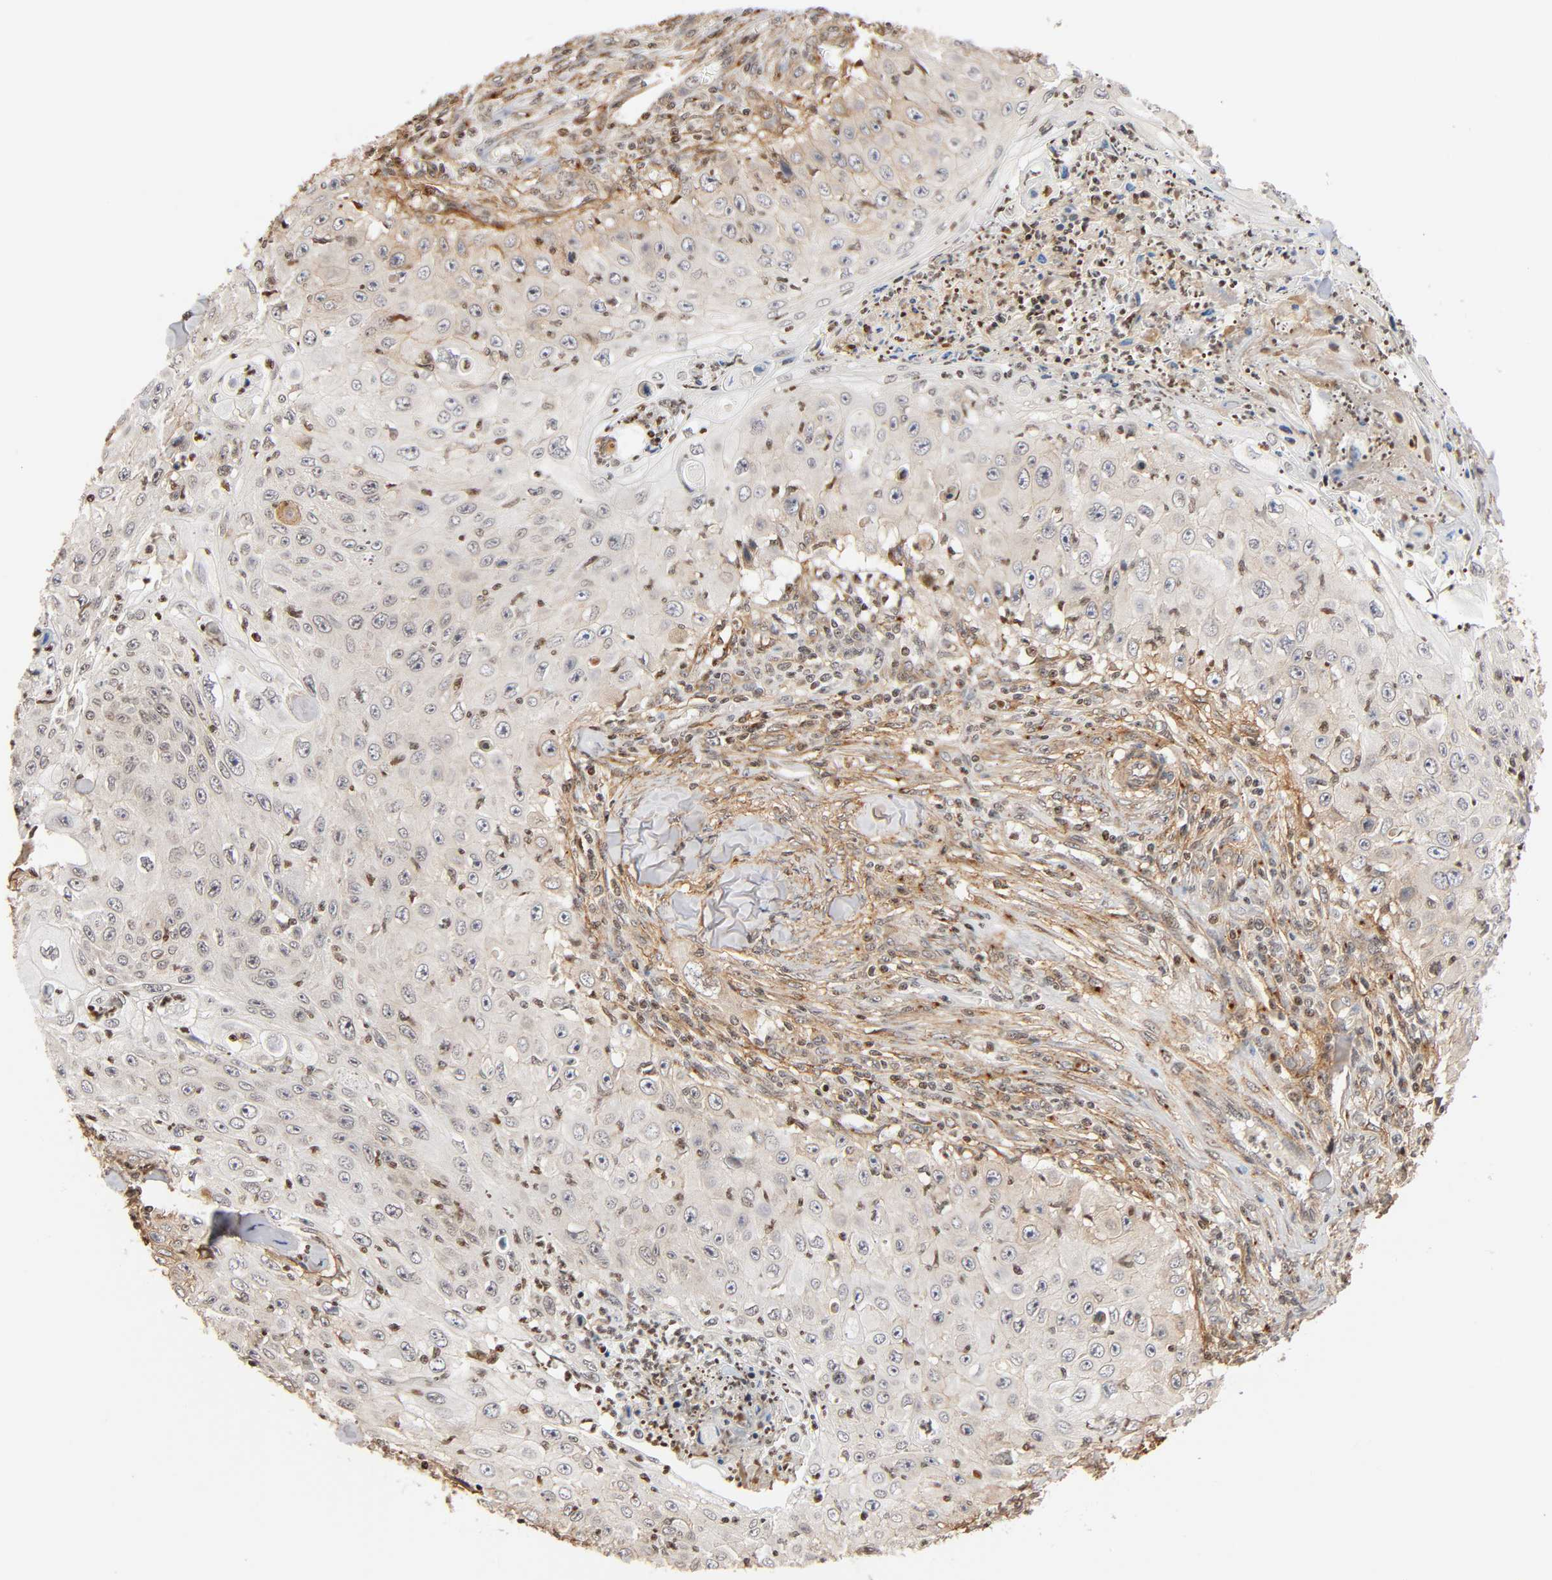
{"staining": {"intensity": "moderate", "quantity": "25%-75%", "location": "cytoplasmic/membranous"}, "tissue": "skin cancer", "cell_type": "Tumor cells", "image_type": "cancer", "snomed": [{"axis": "morphology", "description": "Squamous cell carcinoma, NOS"}, {"axis": "topography", "description": "Skin"}], "caption": "A medium amount of moderate cytoplasmic/membranous positivity is identified in approximately 25%-75% of tumor cells in skin squamous cell carcinoma tissue. Ihc stains the protein of interest in brown and the nuclei are stained blue.", "gene": "ITGAV", "patient": {"sex": "male", "age": 86}}